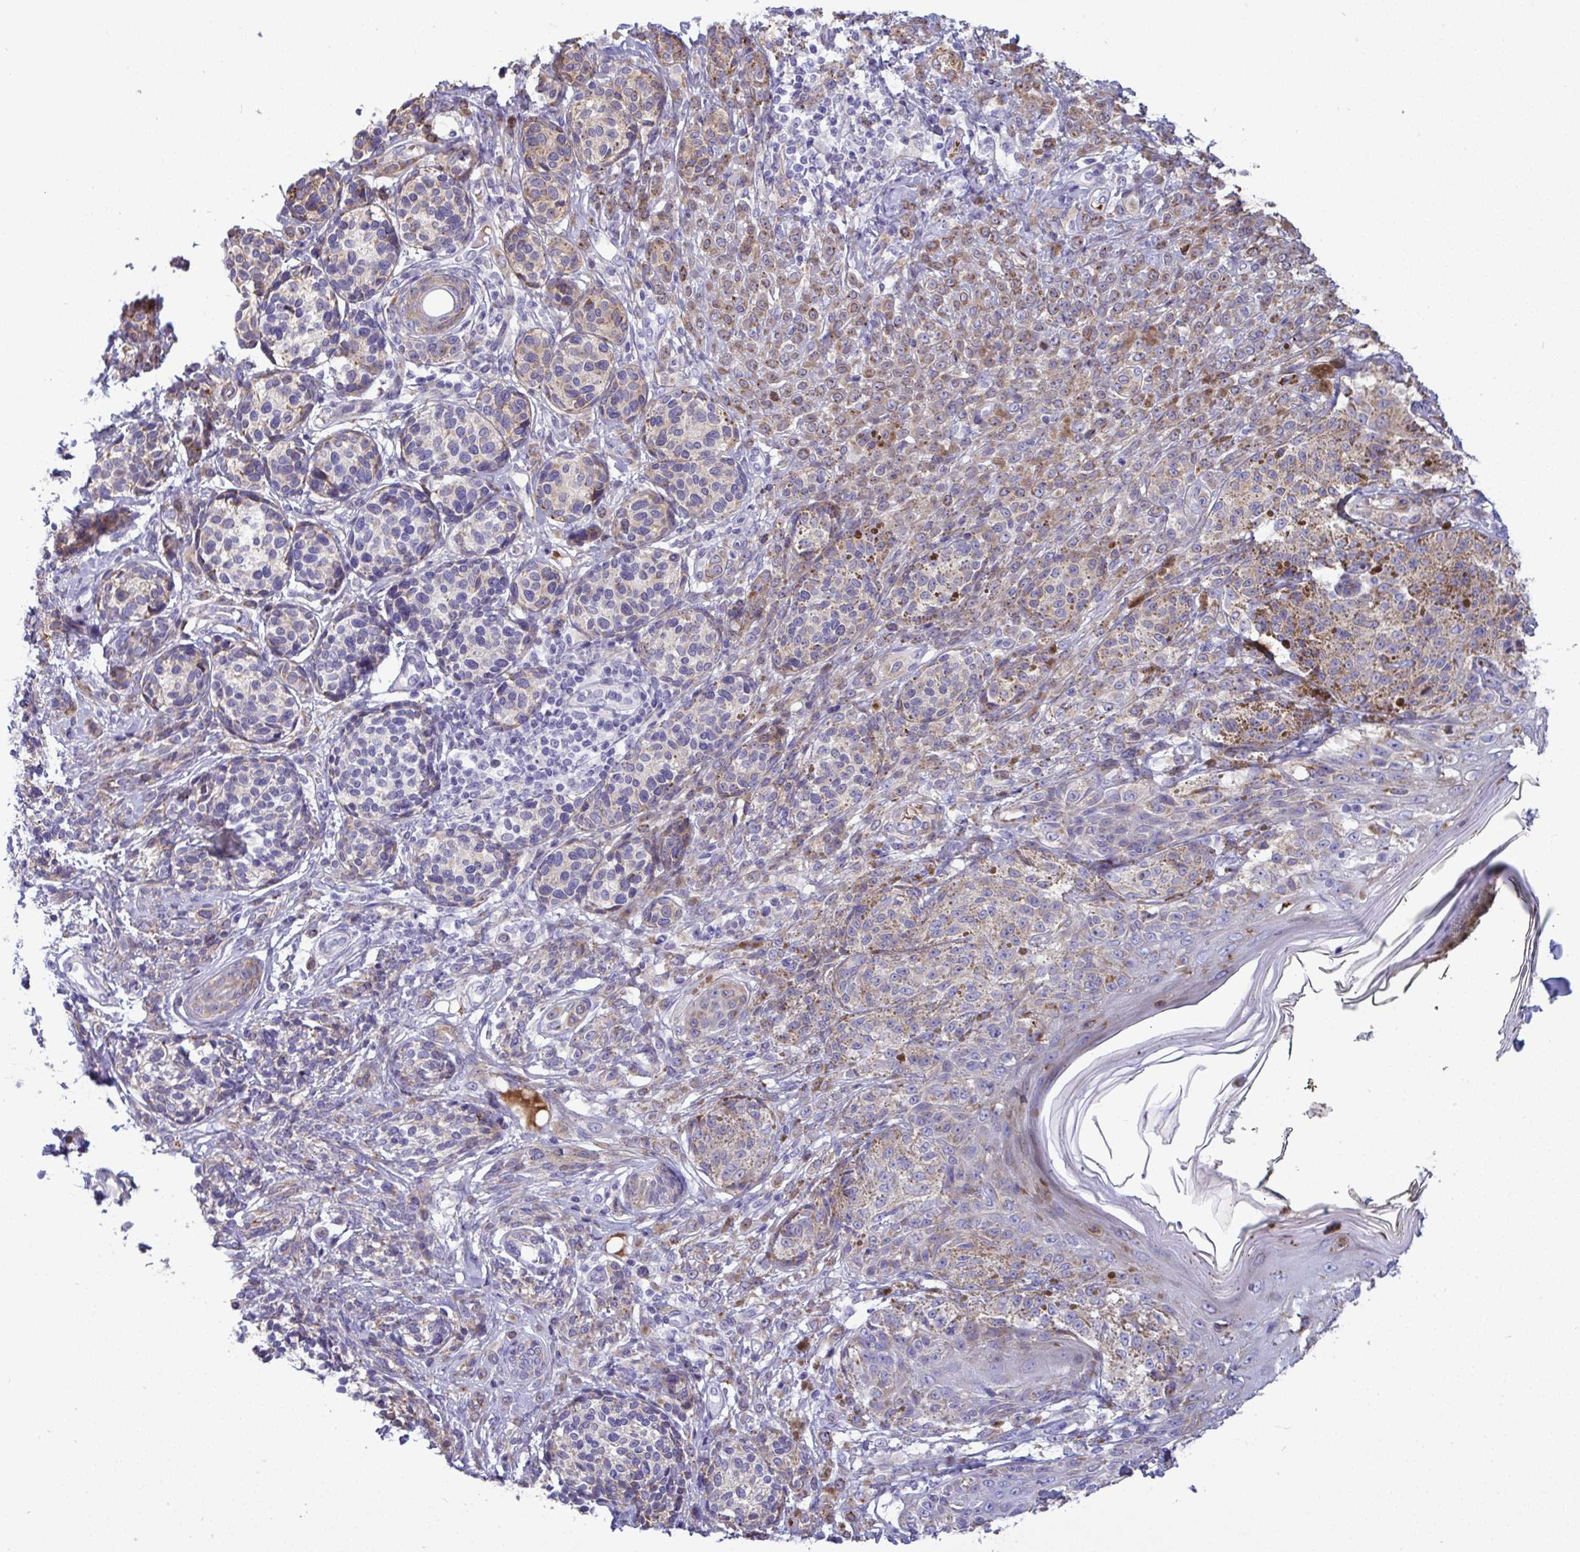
{"staining": {"intensity": "moderate", "quantity": "25%-75%", "location": "cytoplasmic/membranous"}, "tissue": "melanoma", "cell_type": "Tumor cells", "image_type": "cancer", "snomed": [{"axis": "morphology", "description": "Malignant melanoma, NOS"}, {"axis": "topography", "description": "Skin"}], "caption": "This photomicrograph displays melanoma stained with immunohistochemistry to label a protein in brown. The cytoplasmic/membranous of tumor cells show moderate positivity for the protein. Nuclei are counter-stained blue.", "gene": "NTN1", "patient": {"sex": "male", "age": 42}}